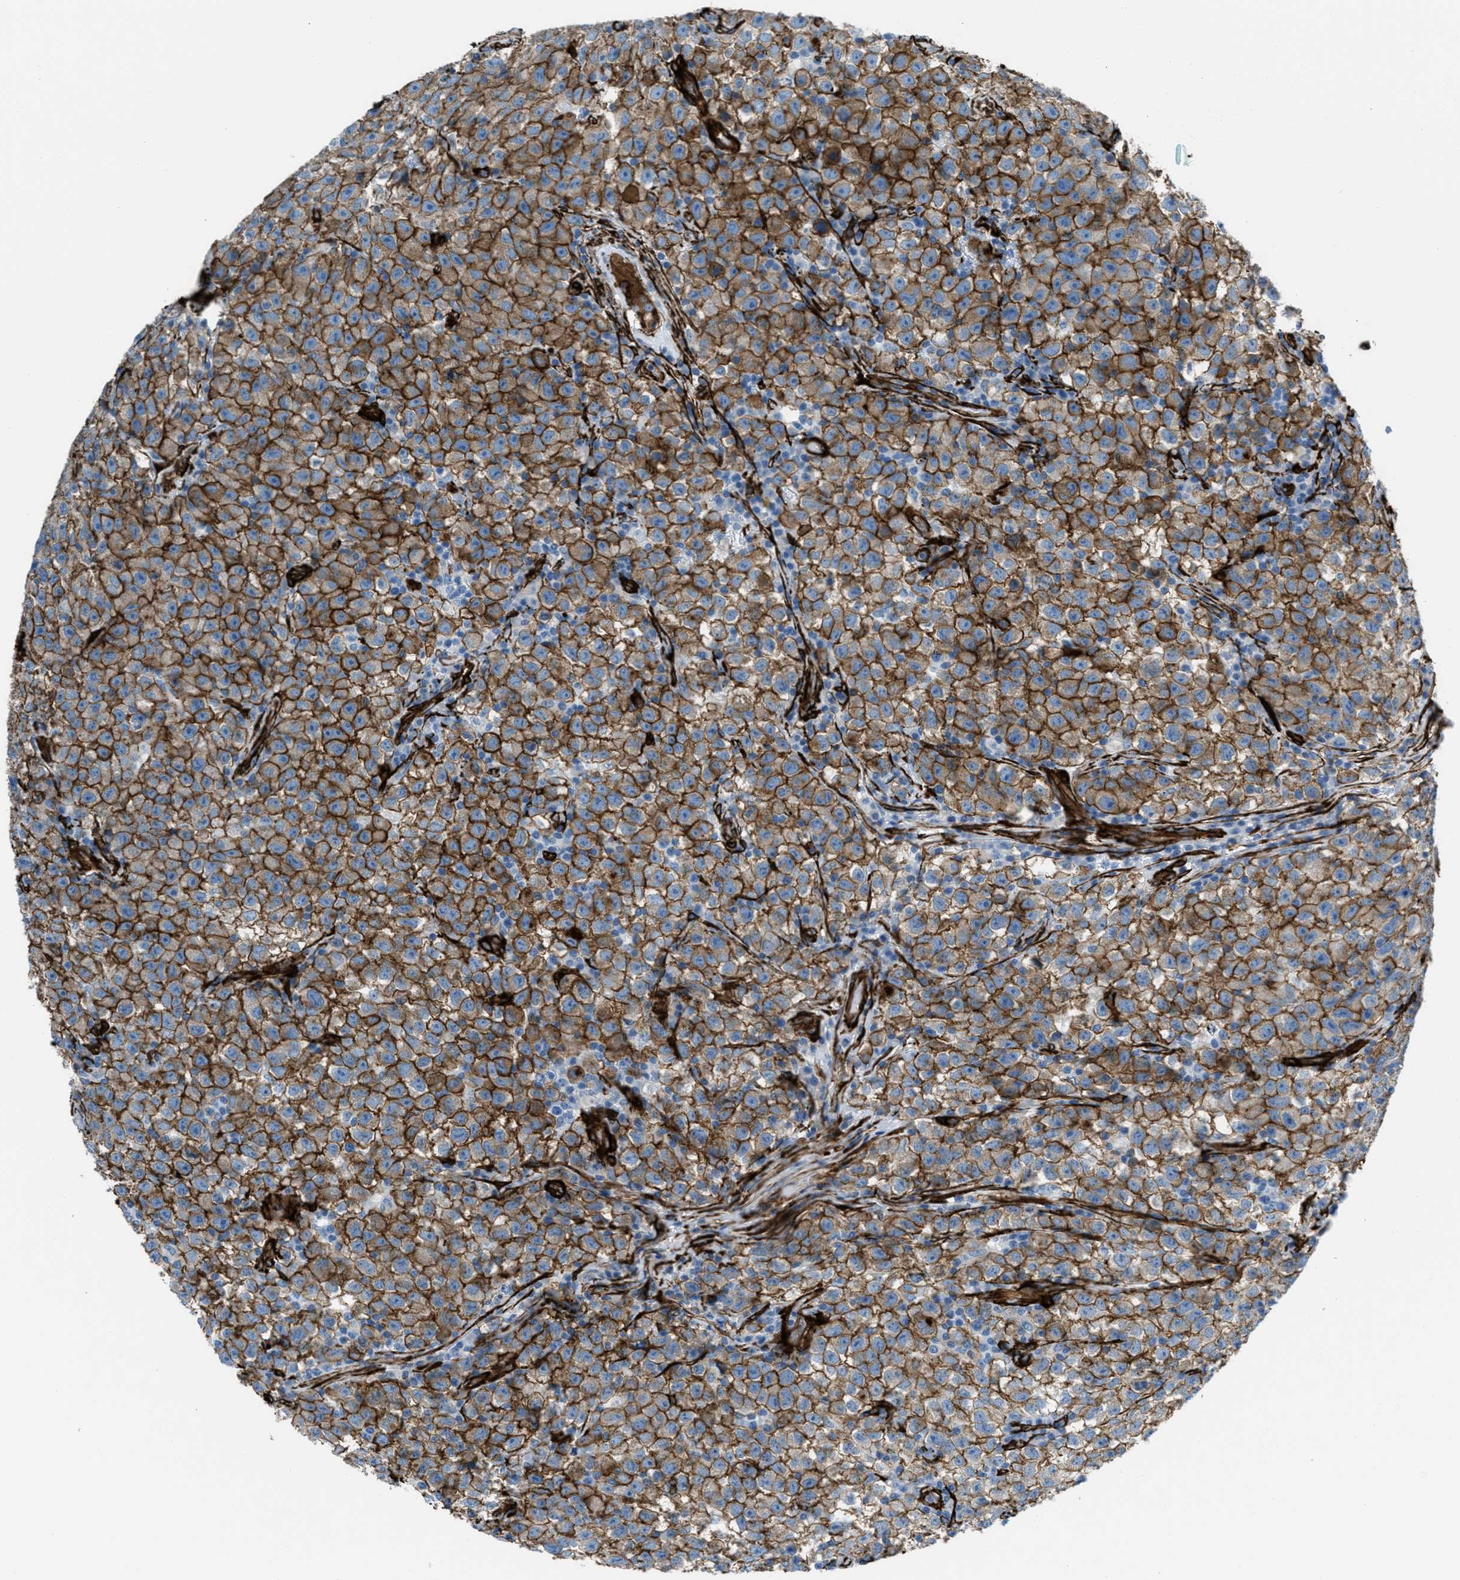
{"staining": {"intensity": "strong", "quantity": ">75%", "location": "cytoplasmic/membranous"}, "tissue": "testis cancer", "cell_type": "Tumor cells", "image_type": "cancer", "snomed": [{"axis": "morphology", "description": "Seminoma, NOS"}, {"axis": "topography", "description": "Testis"}], "caption": "An image showing strong cytoplasmic/membranous expression in approximately >75% of tumor cells in testis seminoma, as visualized by brown immunohistochemical staining.", "gene": "CALD1", "patient": {"sex": "male", "age": 22}}